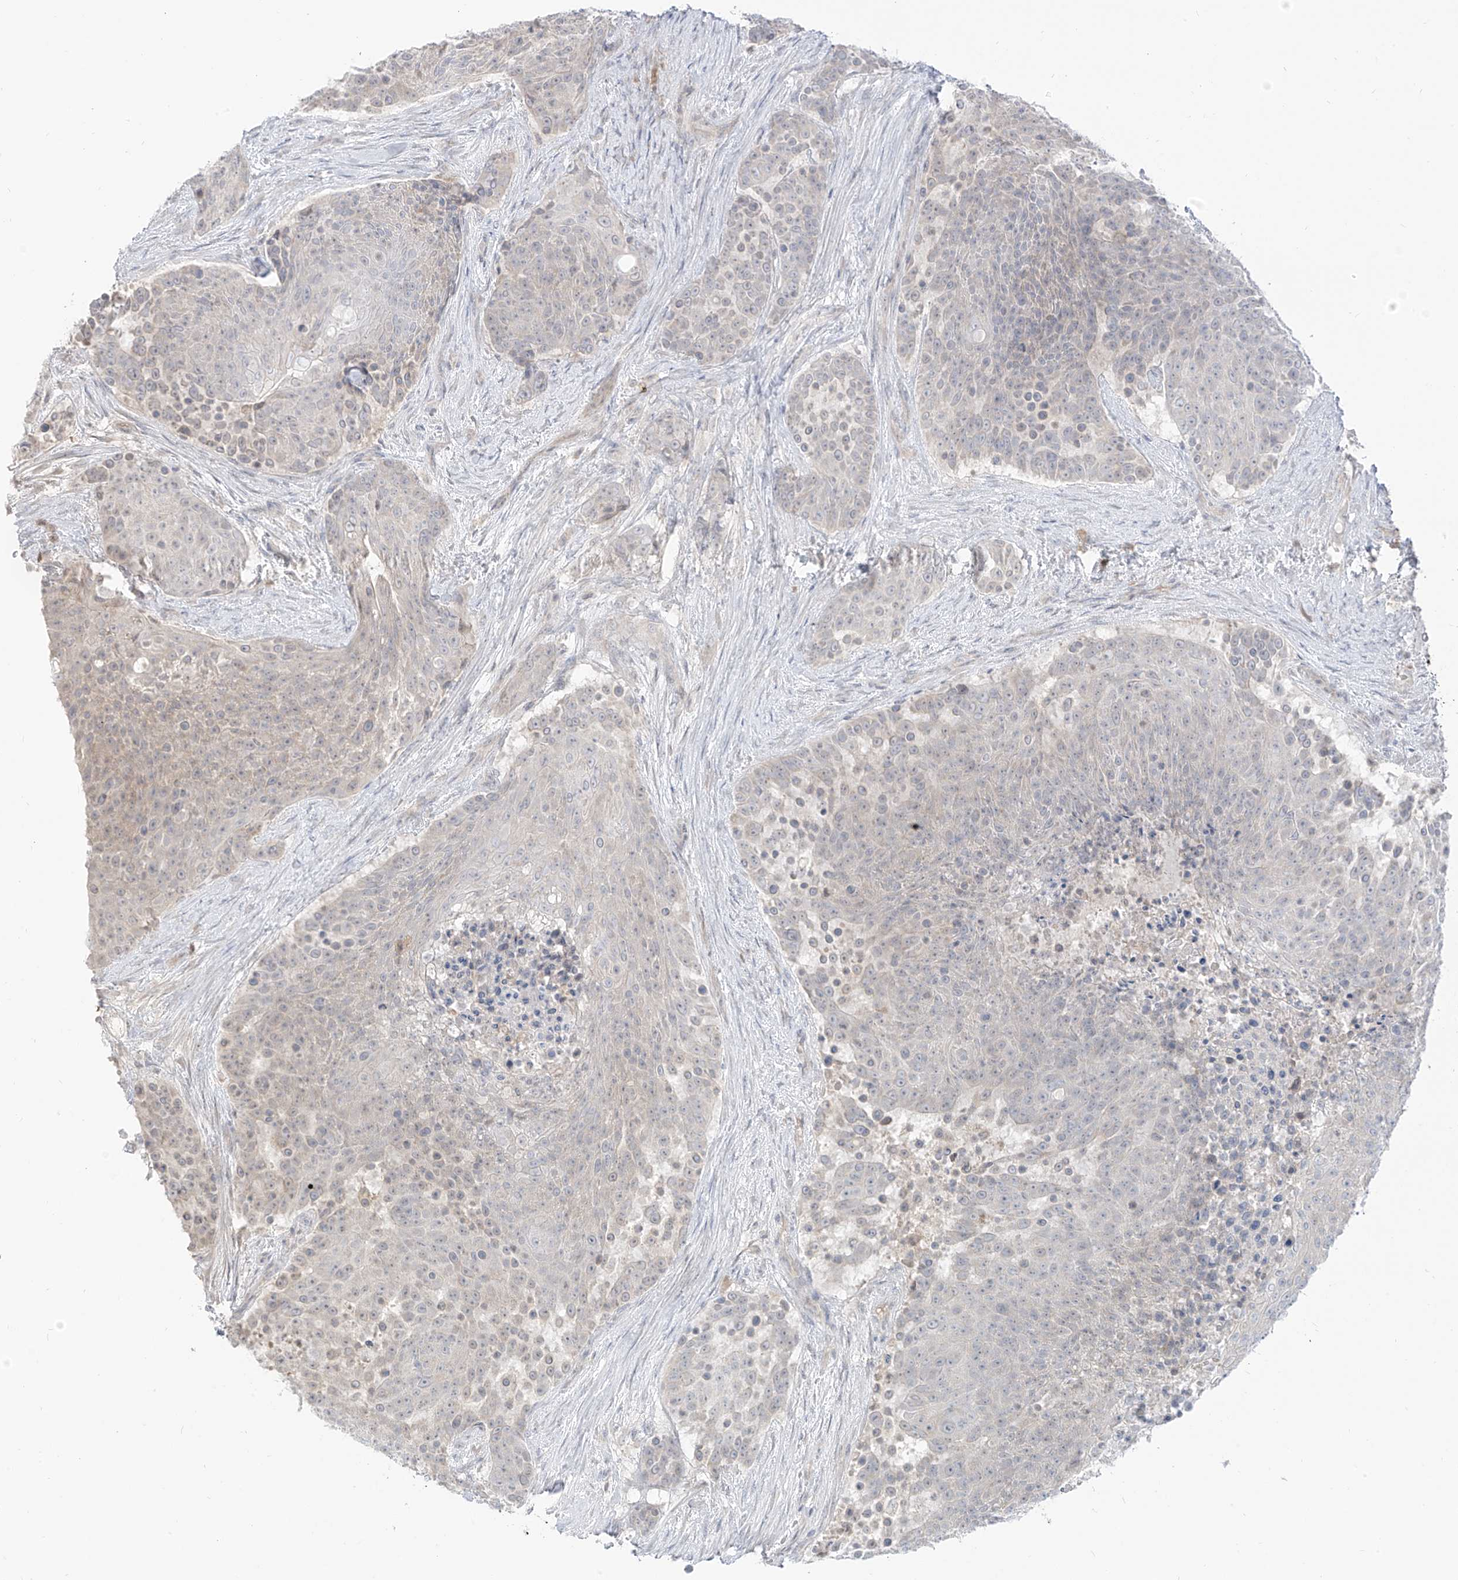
{"staining": {"intensity": "negative", "quantity": "none", "location": "none"}, "tissue": "urothelial cancer", "cell_type": "Tumor cells", "image_type": "cancer", "snomed": [{"axis": "morphology", "description": "Urothelial carcinoma, High grade"}, {"axis": "topography", "description": "Urinary bladder"}], "caption": "An image of high-grade urothelial carcinoma stained for a protein shows no brown staining in tumor cells.", "gene": "C2orf42", "patient": {"sex": "female", "age": 63}}